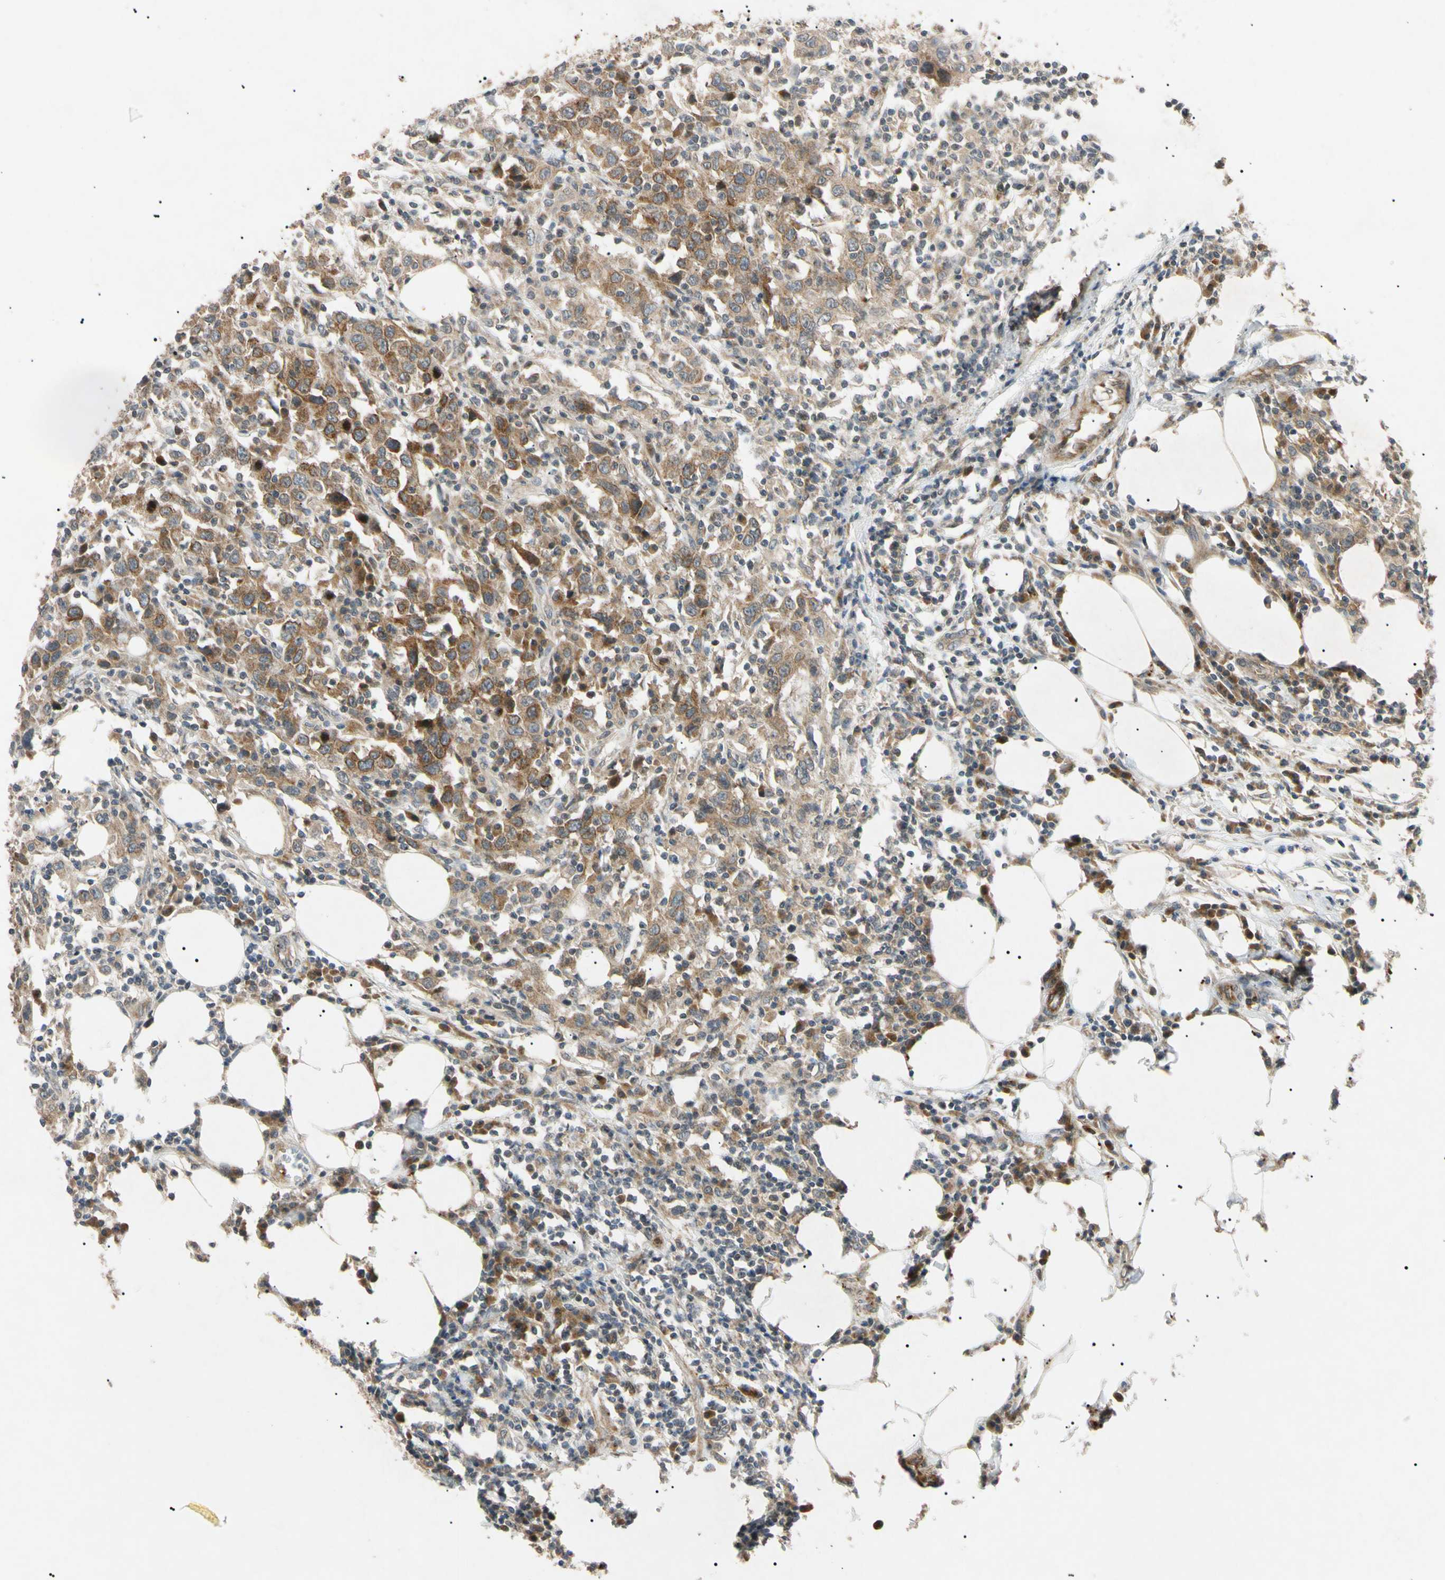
{"staining": {"intensity": "moderate", "quantity": "25%-75%", "location": "cytoplasmic/membranous"}, "tissue": "urothelial cancer", "cell_type": "Tumor cells", "image_type": "cancer", "snomed": [{"axis": "morphology", "description": "Urothelial carcinoma, High grade"}, {"axis": "topography", "description": "Urinary bladder"}], "caption": "Urothelial cancer was stained to show a protein in brown. There is medium levels of moderate cytoplasmic/membranous expression in approximately 25%-75% of tumor cells.", "gene": "TUBB4A", "patient": {"sex": "male", "age": 61}}